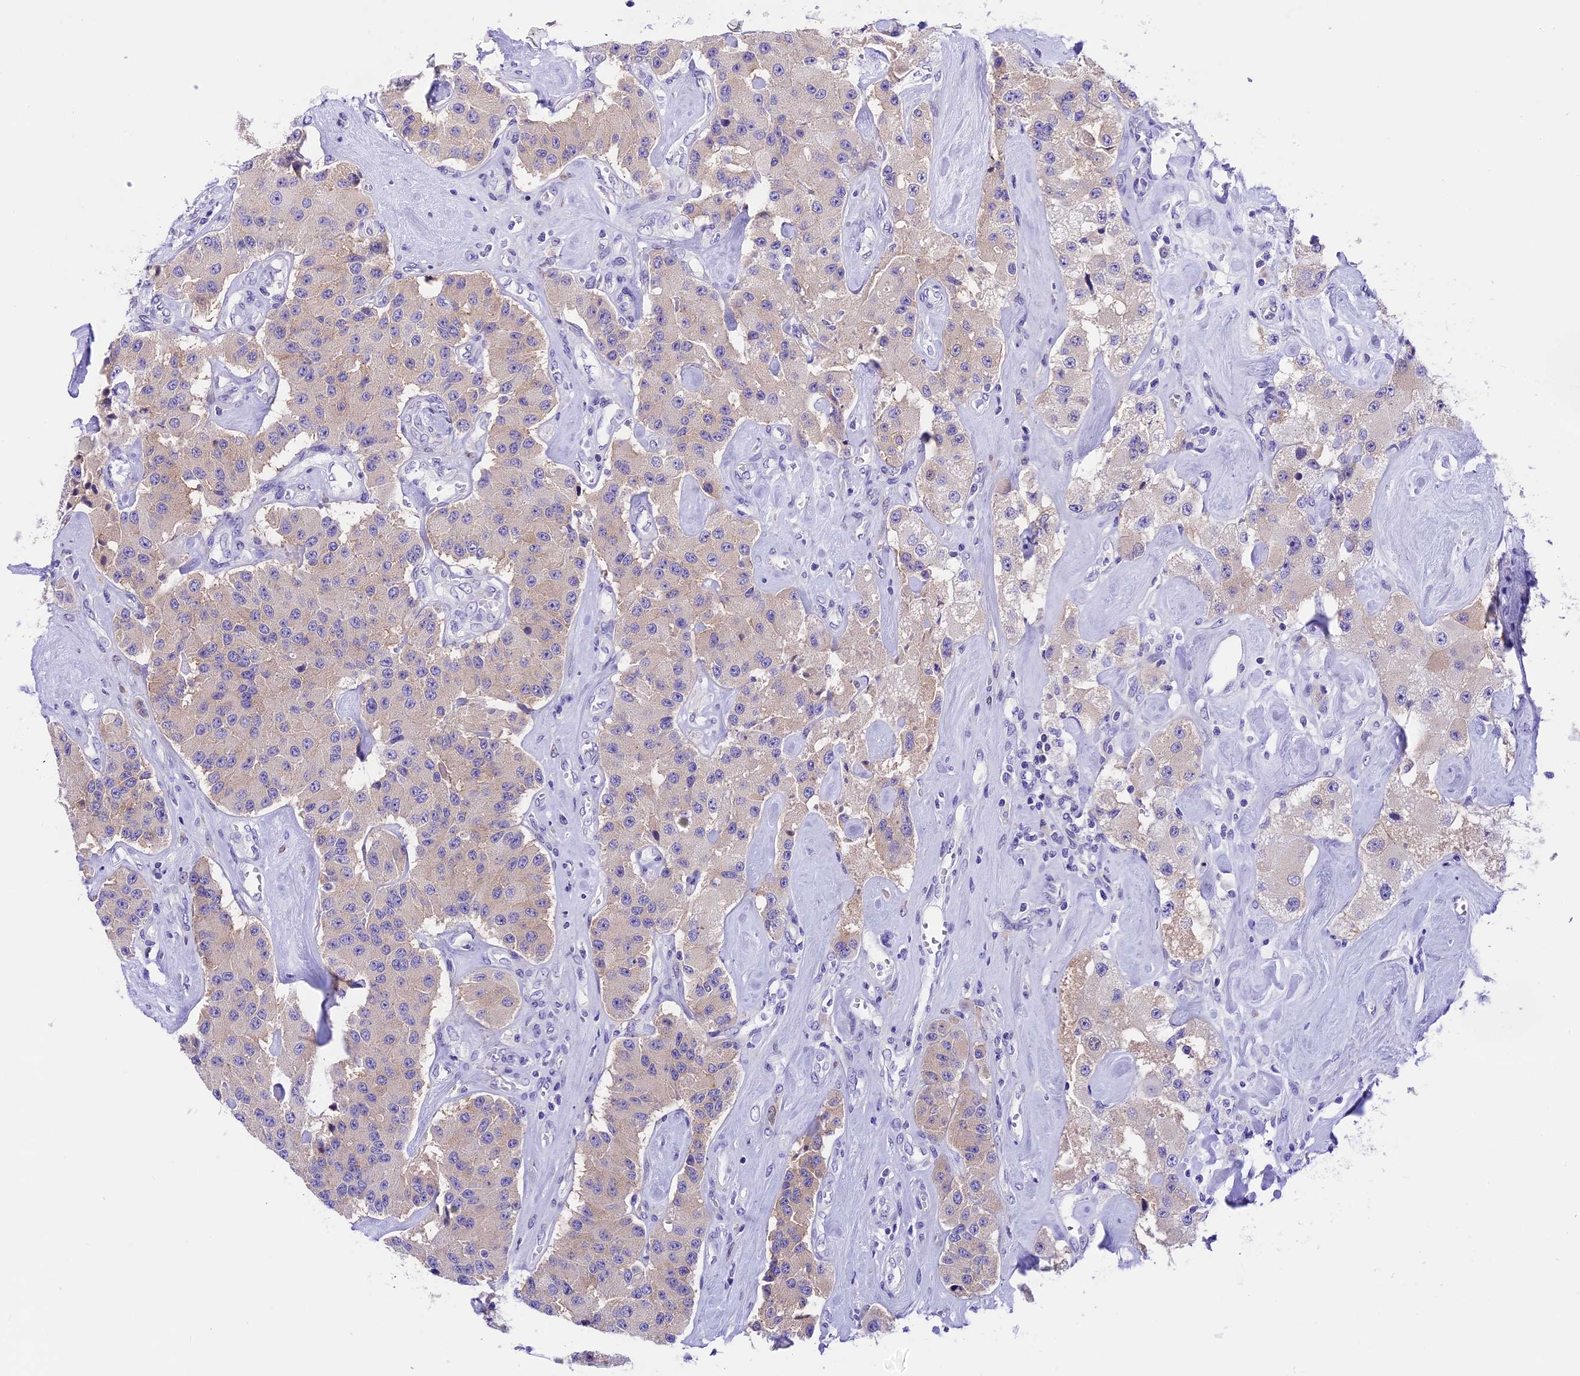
{"staining": {"intensity": "negative", "quantity": "none", "location": "none"}, "tissue": "carcinoid", "cell_type": "Tumor cells", "image_type": "cancer", "snomed": [{"axis": "morphology", "description": "Carcinoid, malignant, NOS"}, {"axis": "topography", "description": "Pancreas"}], "caption": "This is an IHC photomicrograph of human carcinoid. There is no expression in tumor cells.", "gene": "PRR15", "patient": {"sex": "male", "age": 41}}